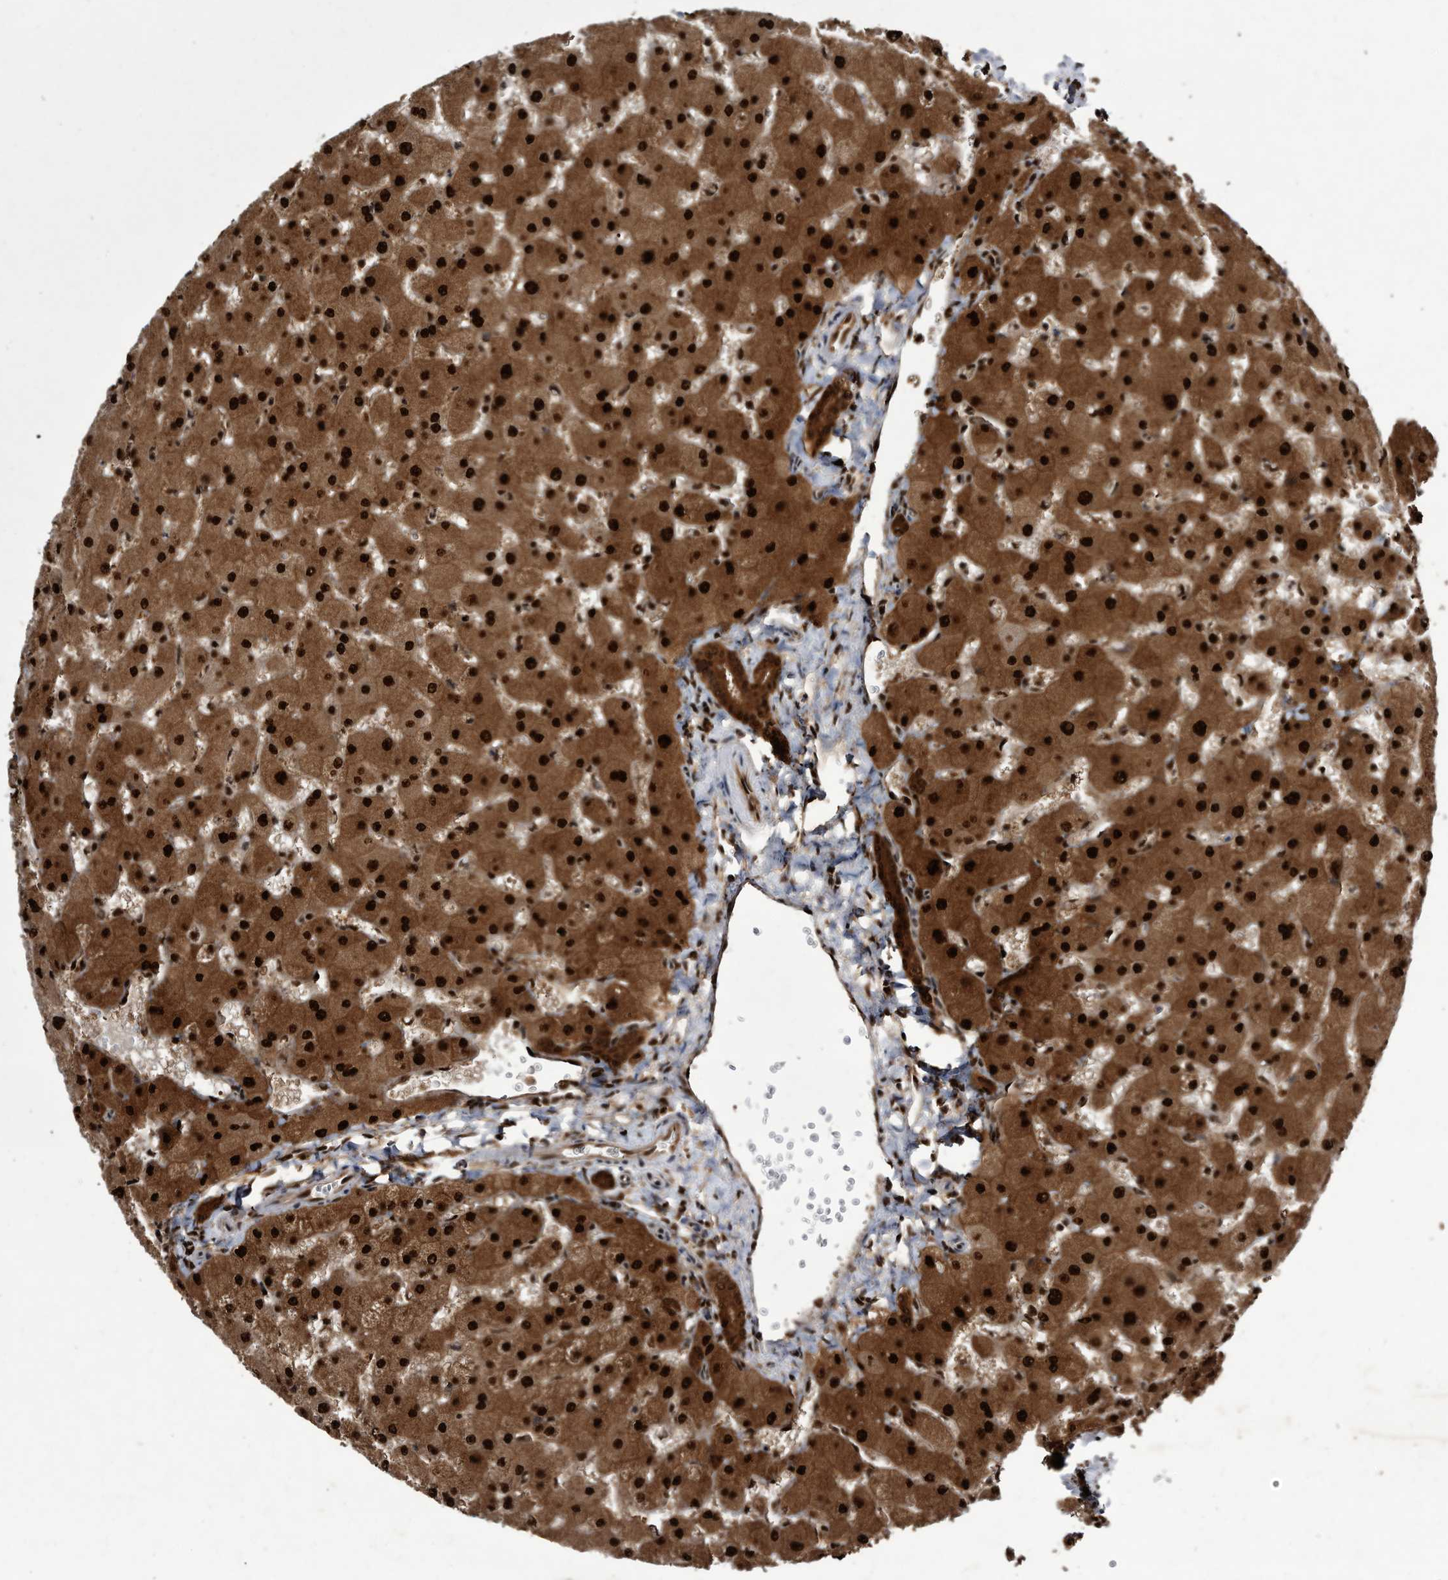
{"staining": {"intensity": "strong", "quantity": ">75%", "location": "cytoplasmic/membranous,nuclear"}, "tissue": "liver", "cell_type": "Cholangiocytes", "image_type": "normal", "snomed": [{"axis": "morphology", "description": "Normal tissue, NOS"}, {"axis": "topography", "description": "Liver"}], "caption": "Protein expression analysis of benign human liver reveals strong cytoplasmic/membranous,nuclear expression in approximately >75% of cholangiocytes. Immunohistochemistry stains the protein of interest in brown and the nuclei are stained blue.", "gene": "RAD23B", "patient": {"sex": "female", "age": 63}}